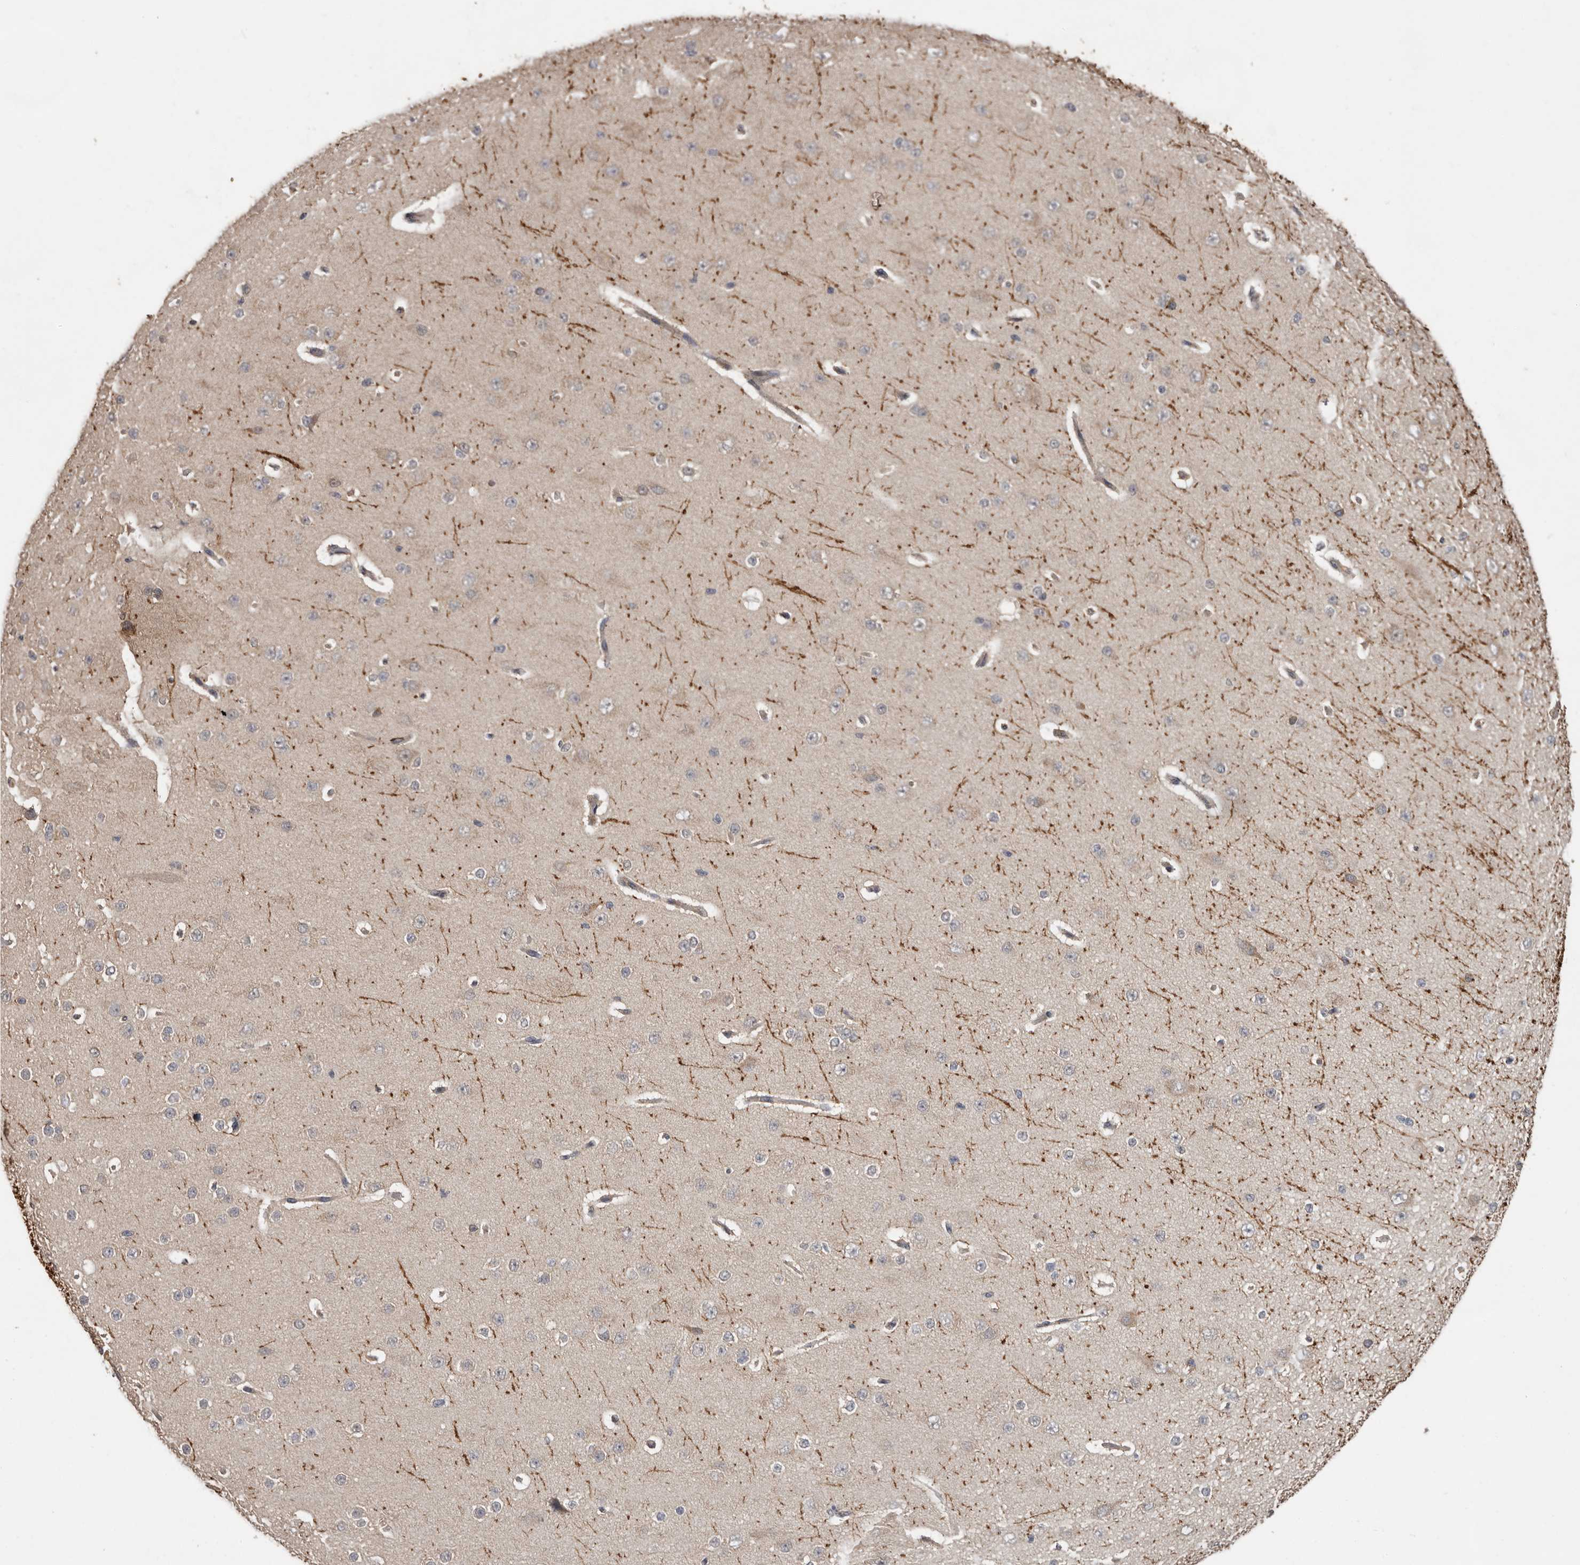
{"staining": {"intensity": "weak", "quantity": ">75%", "location": "cytoplasmic/membranous"}, "tissue": "cerebral cortex", "cell_type": "Endothelial cells", "image_type": "normal", "snomed": [{"axis": "morphology", "description": "Normal tissue, NOS"}, {"axis": "morphology", "description": "Developmental malformation"}, {"axis": "topography", "description": "Cerebral cortex"}], "caption": "A high-resolution image shows IHC staining of unremarkable cerebral cortex, which reveals weak cytoplasmic/membranous staining in approximately >75% of endothelial cells.", "gene": "MTF1", "patient": {"sex": "female", "age": 30}}